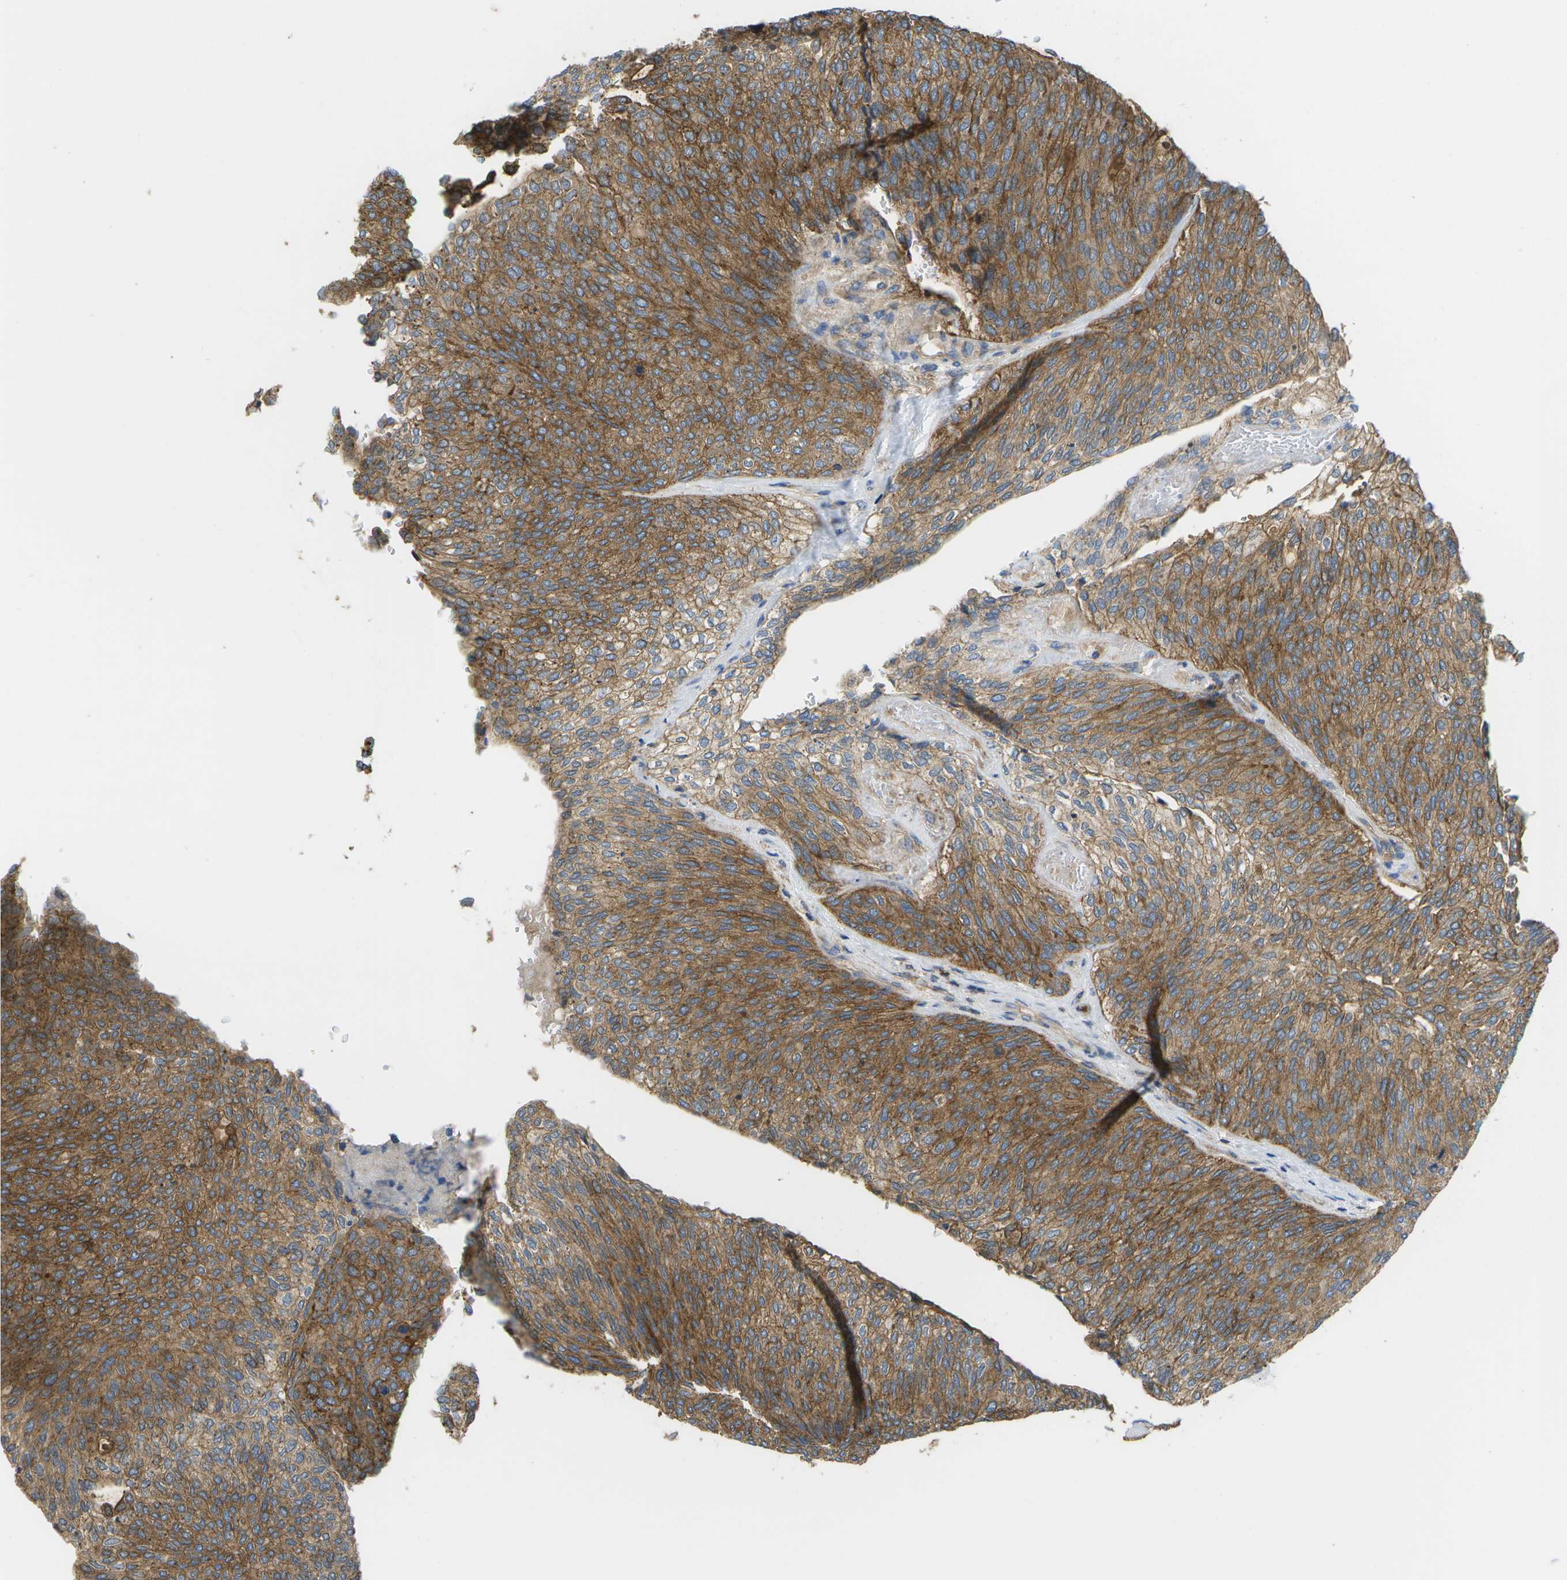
{"staining": {"intensity": "moderate", "quantity": ">75%", "location": "cytoplasmic/membranous"}, "tissue": "urothelial cancer", "cell_type": "Tumor cells", "image_type": "cancer", "snomed": [{"axis": "morphology", "description": "Urothelial carcinoma, Low grade"}, {"axis": "topography", "description": "Urinary bladder"}], "caption": "This image reveals urothelial cancer stained with immunohistochemistry (IHC) to label a protein in brown. The cytoplasmic/membranous of tumor cells show moderate positivity for the protein. Nuclei are counter-stained blue.", "gene": "BST2", "patient": {"sex": "female", "age": 79}}